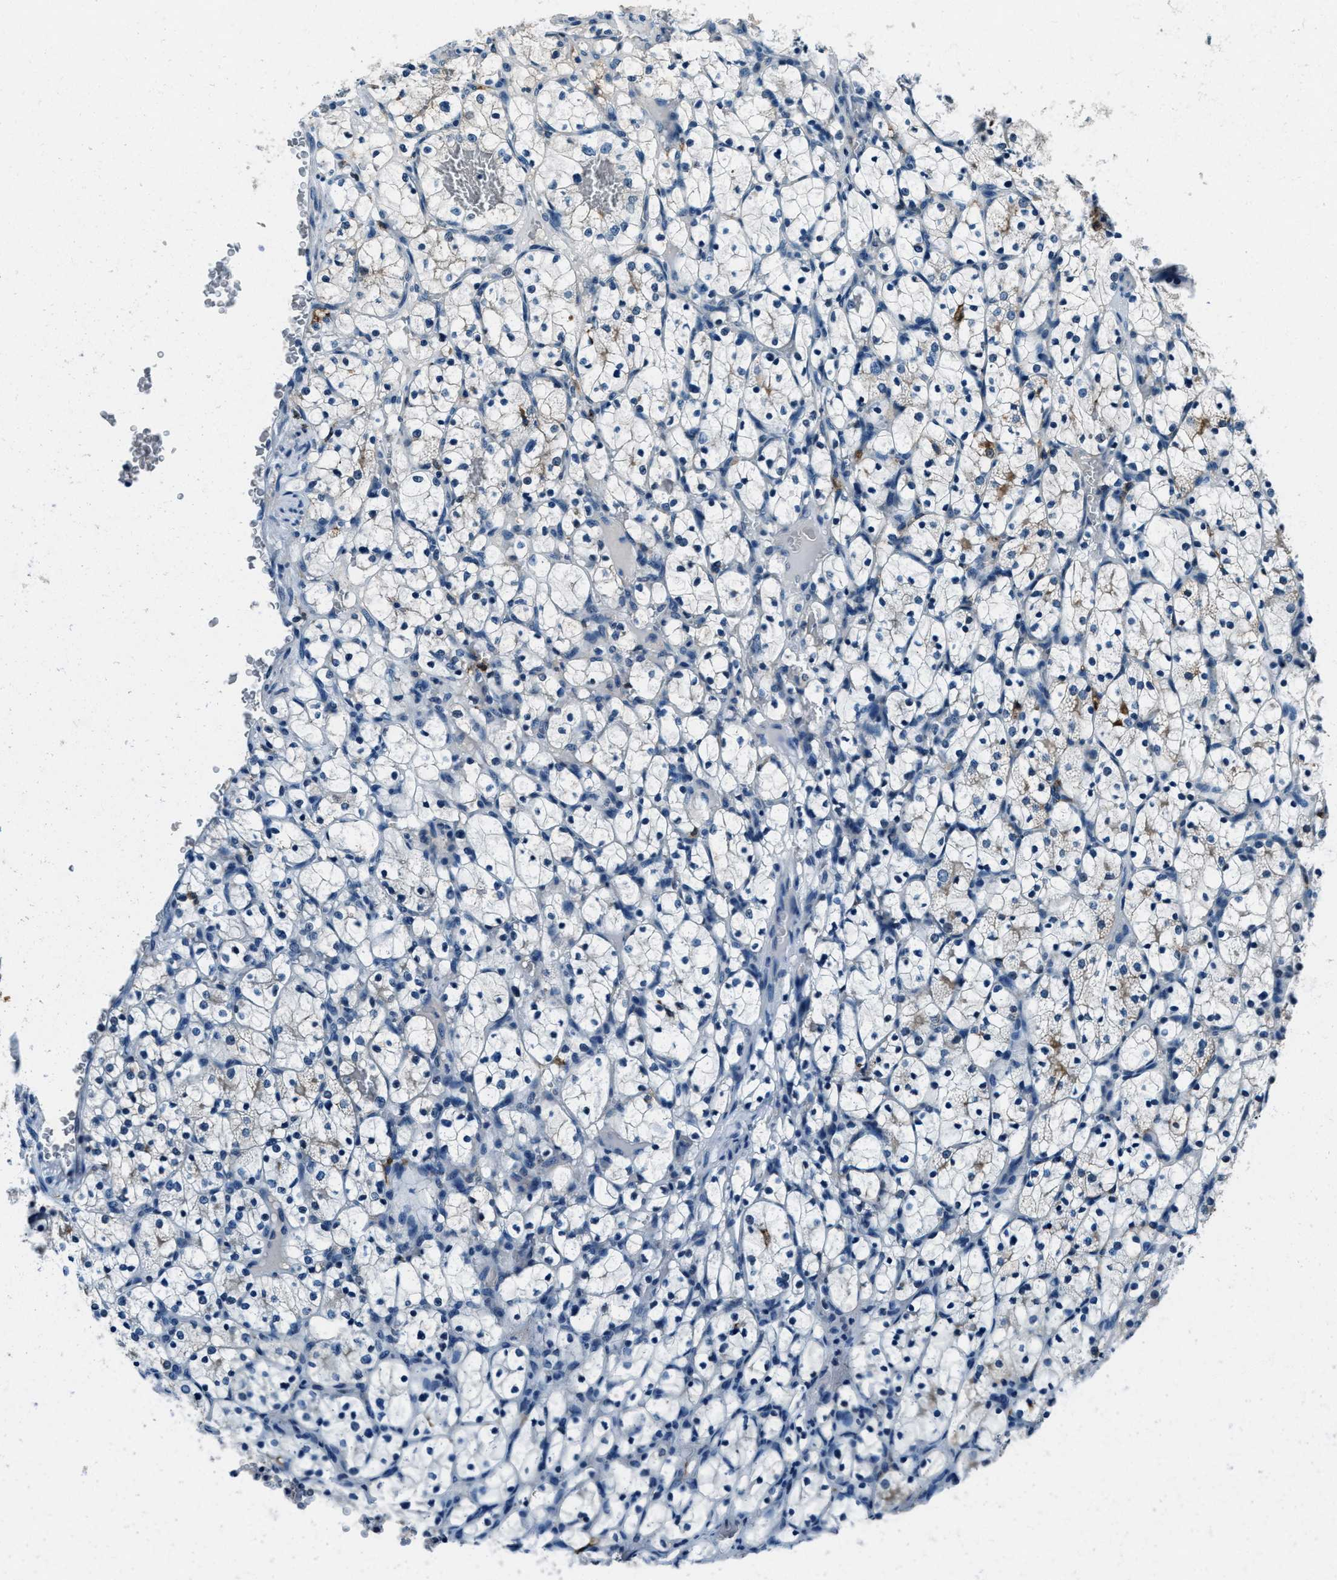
{"staining": {"intensity": "negative", "quantity": "none", "location": "none"}, "tissue": "renal cancer", "cell_type": "Tumor cells", "image_type": "cancer", "snomed": [{"axis": "morphology", "description": "Adenocarcinoma, NOS"}, {"axis": "topography", "description": "Kidney"}], "caption": "There is no significant positivity in tumor cells of renal adenocarcinoma. The staining is performed using DAB (3,3'-diaminobenzidine) brown chromogen with nuclei counter-stained in using hematoxylin.", "gene": "PTPDC1", "patient": {"sex": "female", "age": 69}}